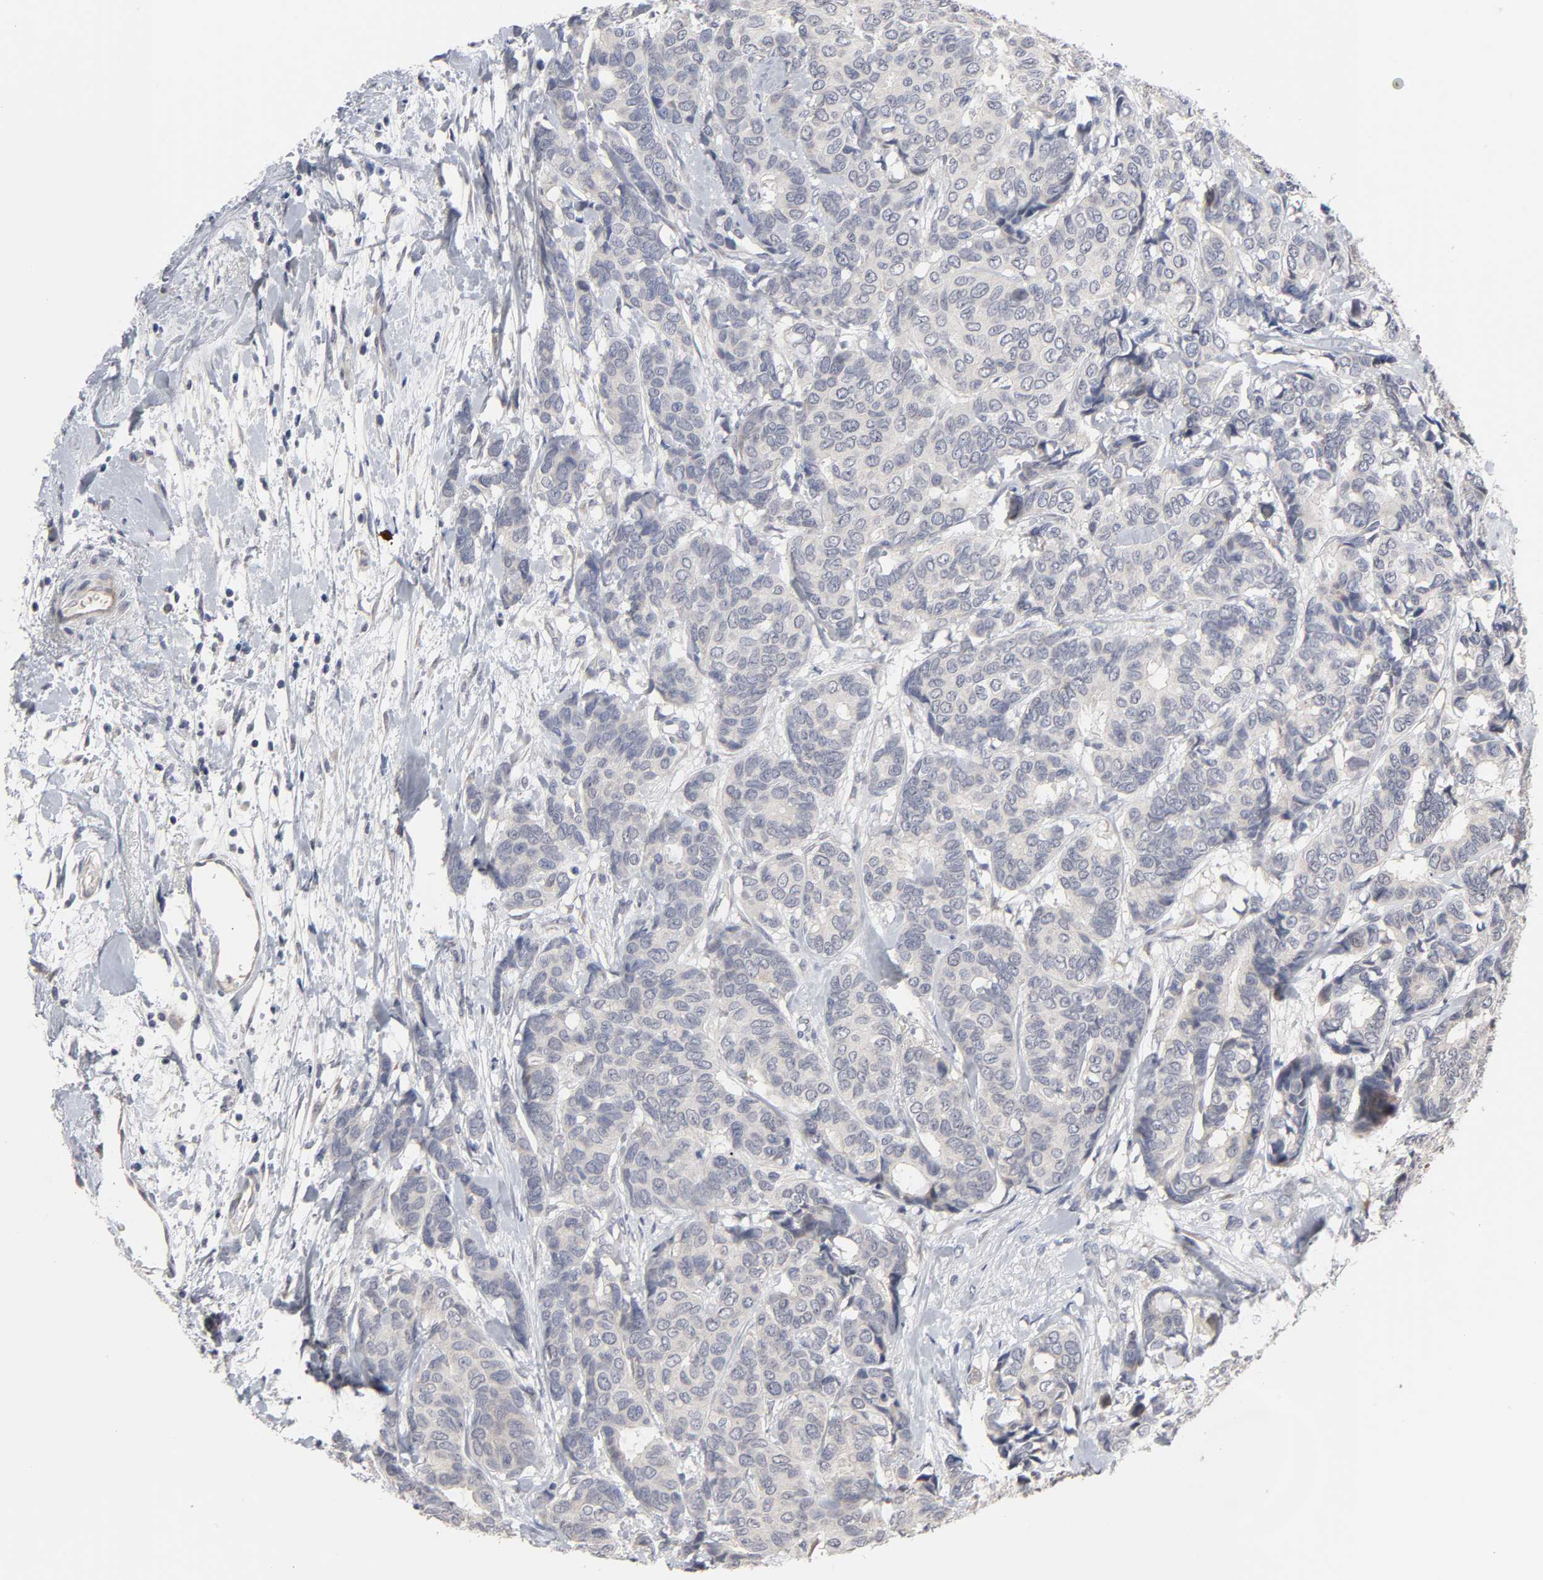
{"staining": {"intensity": "weak", "quantity": "<25%", "location": "cytoplasmic/membranous"}, "tissue": "breast cancer", "cell_type": "Tumor cells", "image_type": "cancer", "snomed": [{"axis": "morphology", "description": "Duct carcinoma"}, {"axis": "topography", "description": "Breast"}], "caption": "Immunohistochemistry (IHC) of breast cancer (intraductal carcinoma) demonstrates no staining in tumor cells.", "gene": "HNF4A", "patient": {"sex": "female", "age": 87}}